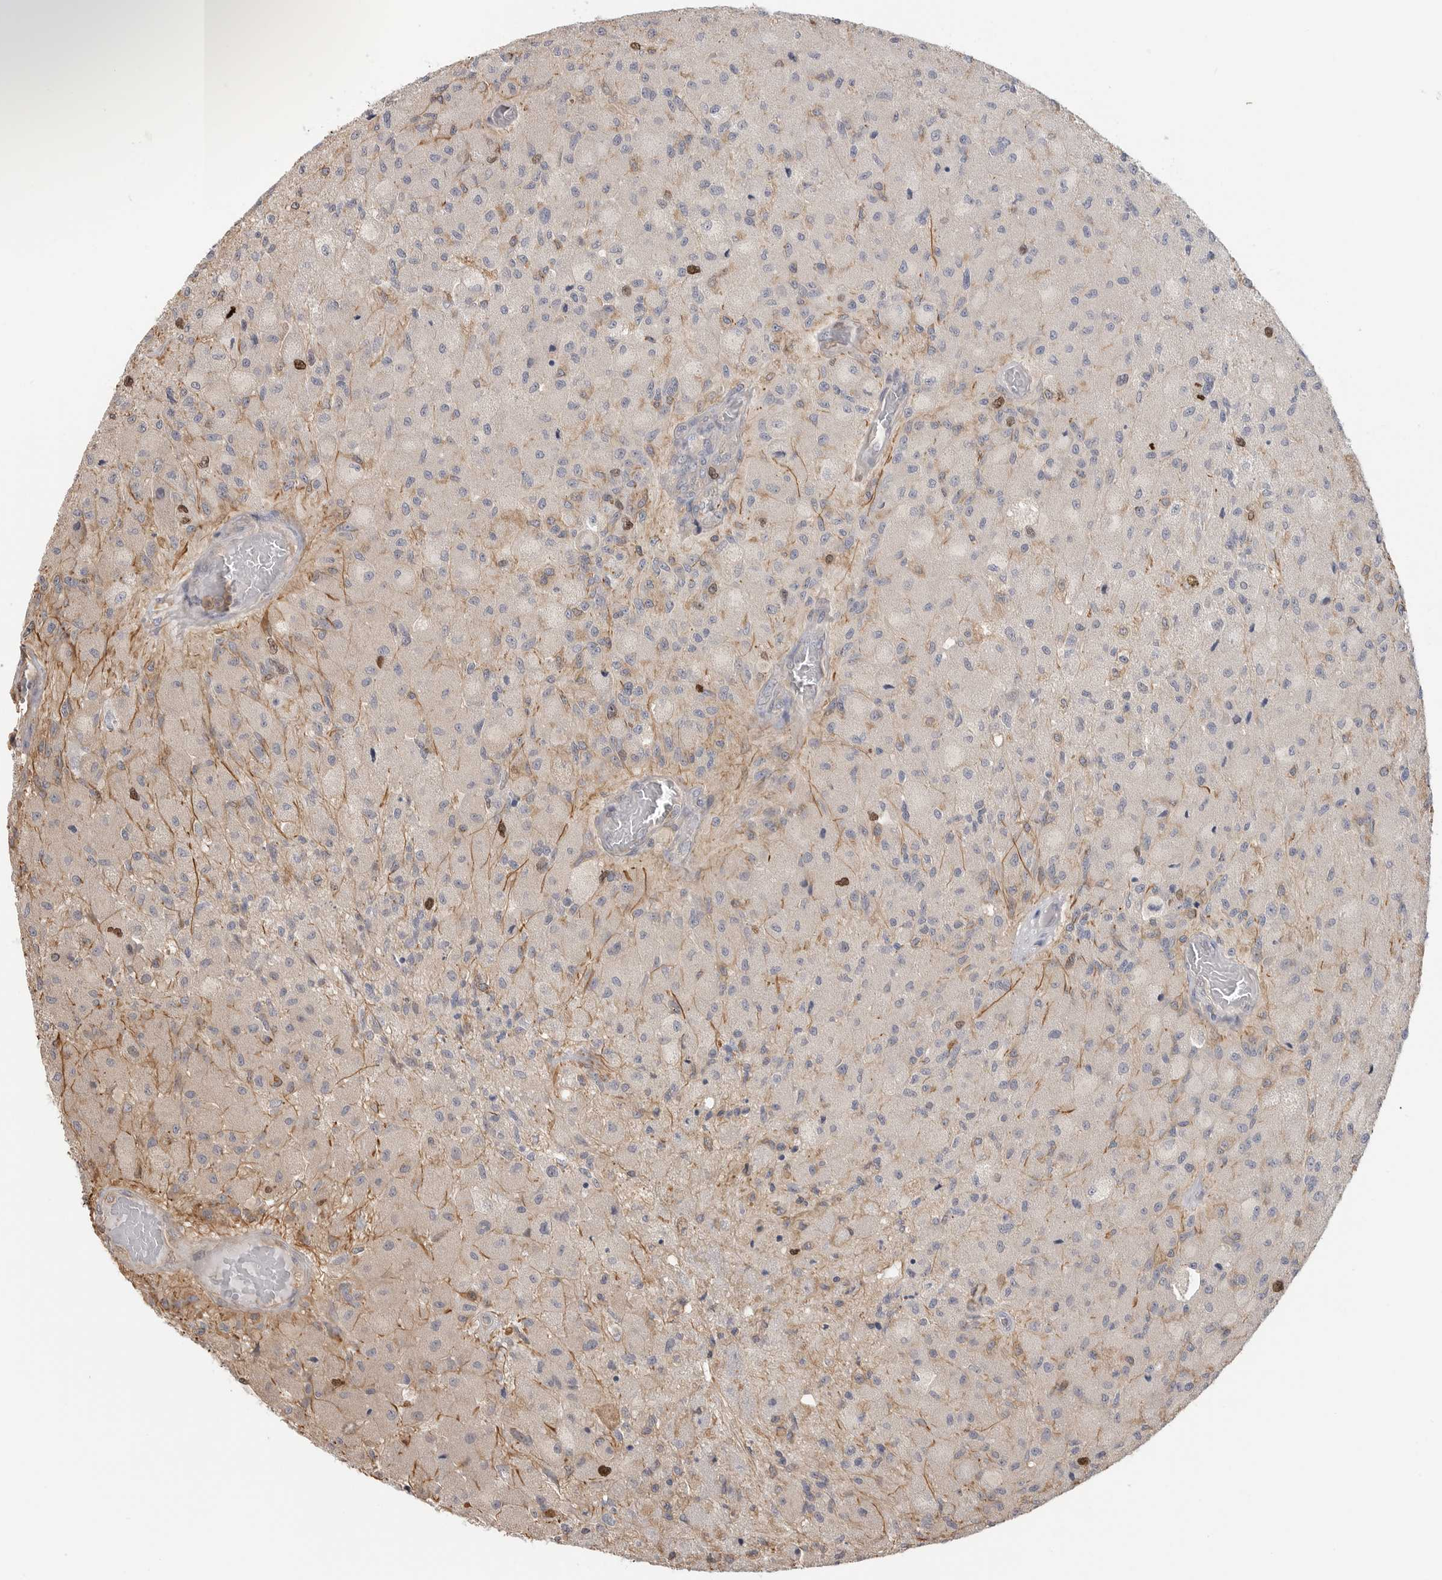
{"staining": {"intensity": "strong", "quantity": "<25%", "location": "nuclear"}, "tissue": "glioma", "cell_type": "Tumor cells", "image_type": "cancer", "snomed": [{"axis": "morphology", "description": "Normal tissue, NOS"}, {"axis": "morphology", "description": "Glioma, malignant, High grade"}, {"axis": "topography", "description": "Cerebral cortex"}], "caption": "Immunohistochemical staining of human malignant glioma (high-grade) displays medium levels of strong nuclear protein staining in about <25% of tumor cells. (DAB (3,3'-diaminobenzidine) = brown stain, brightfield microscopy at high magnification).", "gene": "TOP2A", "patient": {"sex": "male", "age": 77}}